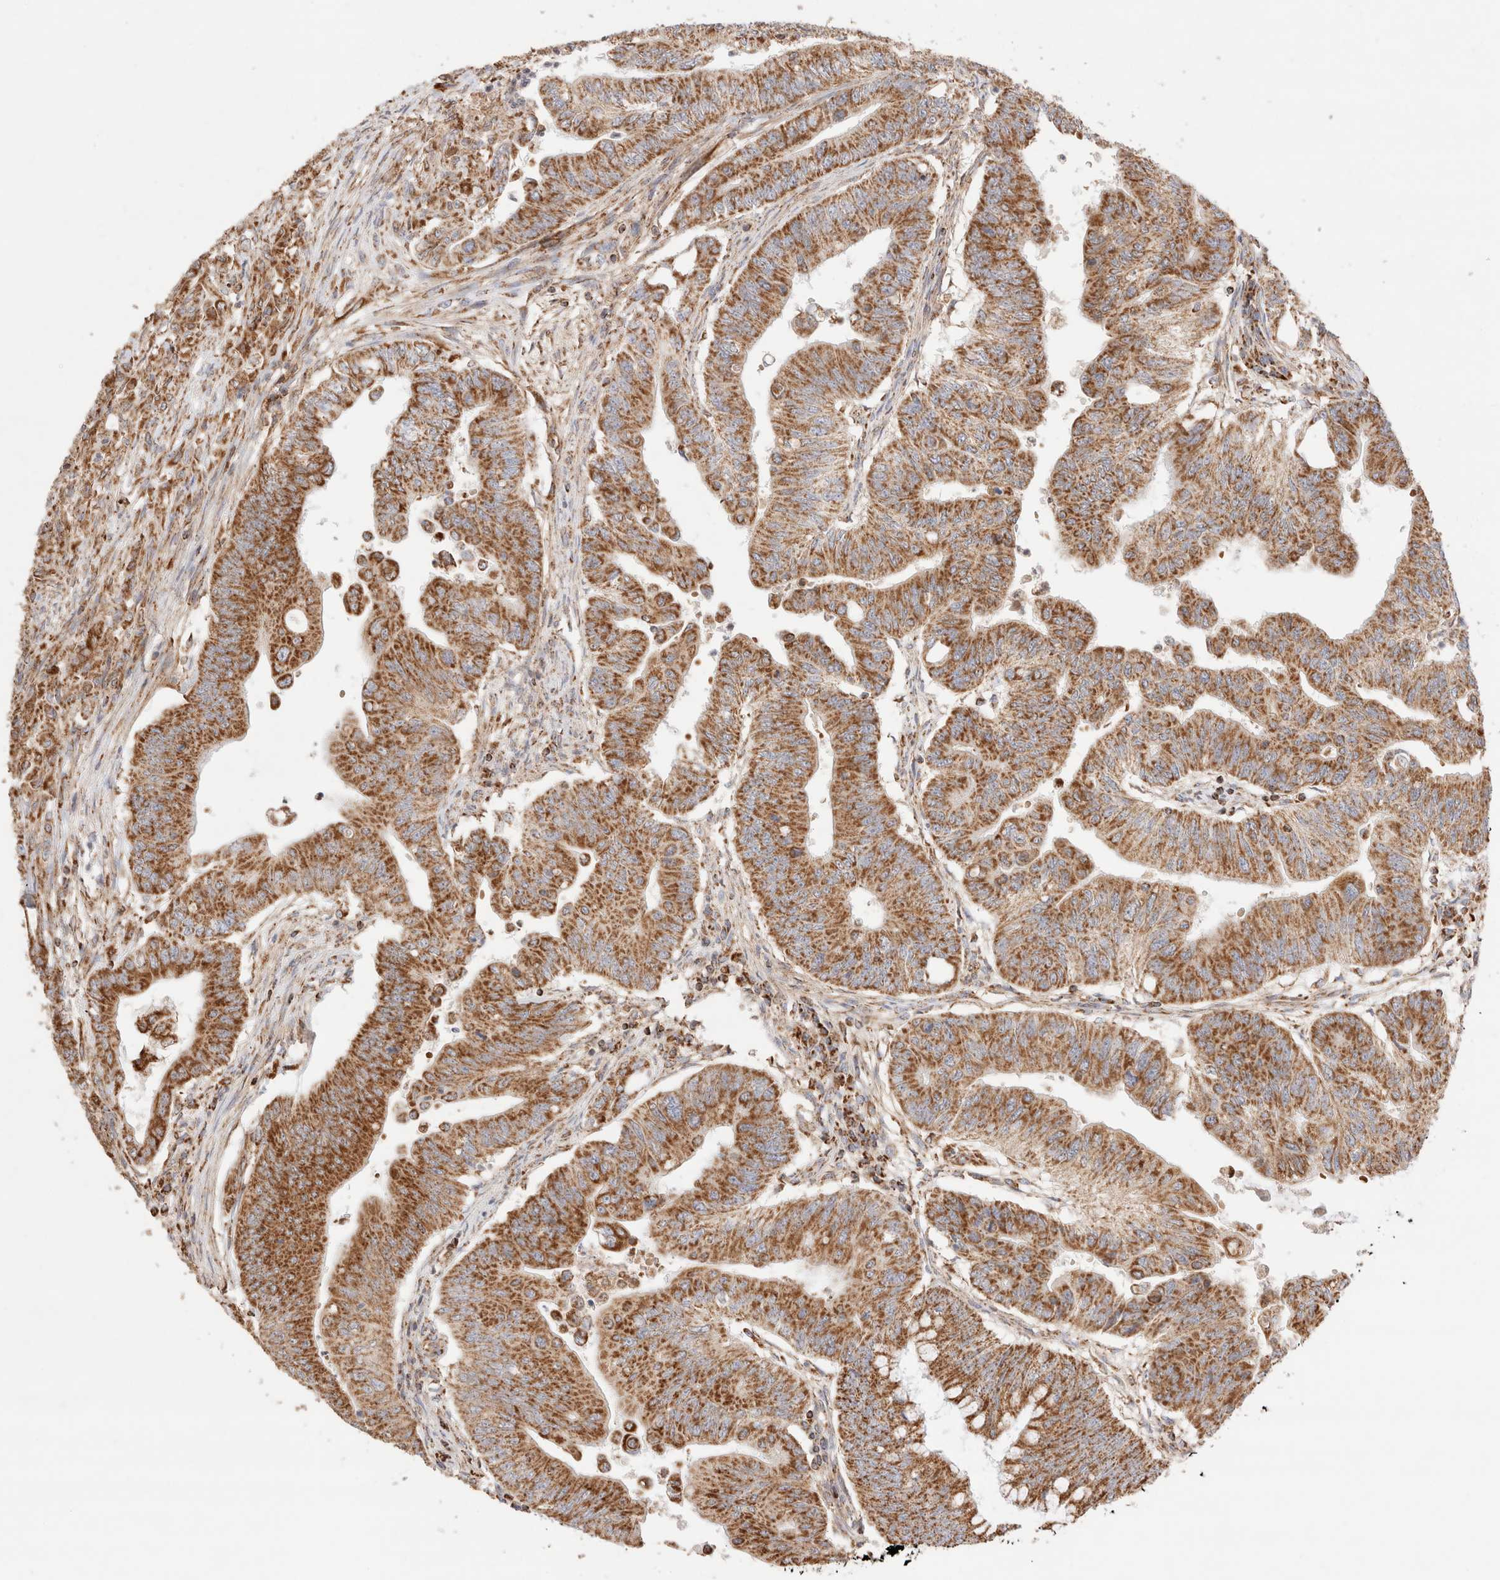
{"staining": {"intensity": "moderate", "quantity": ">75%", "location": "cytoplasmic/membranous"}, "tissue": "colorectal cancer", "cell_type": "Tumor cells", "image_type": "cancer", "snomed": [{"axis": "morphology", "description": "Adenoma, NOS"}, {"axis": "morphology", "description": "Adenocarcinoma, NOS"}, {"axis": "topography", "description": "Colon"}], "caption": "The micrograph shows immunohistochemical staining of colorectal cancer. There is moderate cytoplasmic/membranous staining is identified in approximately >75% of tumor cells.", "gene": "TMPPE", "patient": {"sex": "male", "age": 79}}